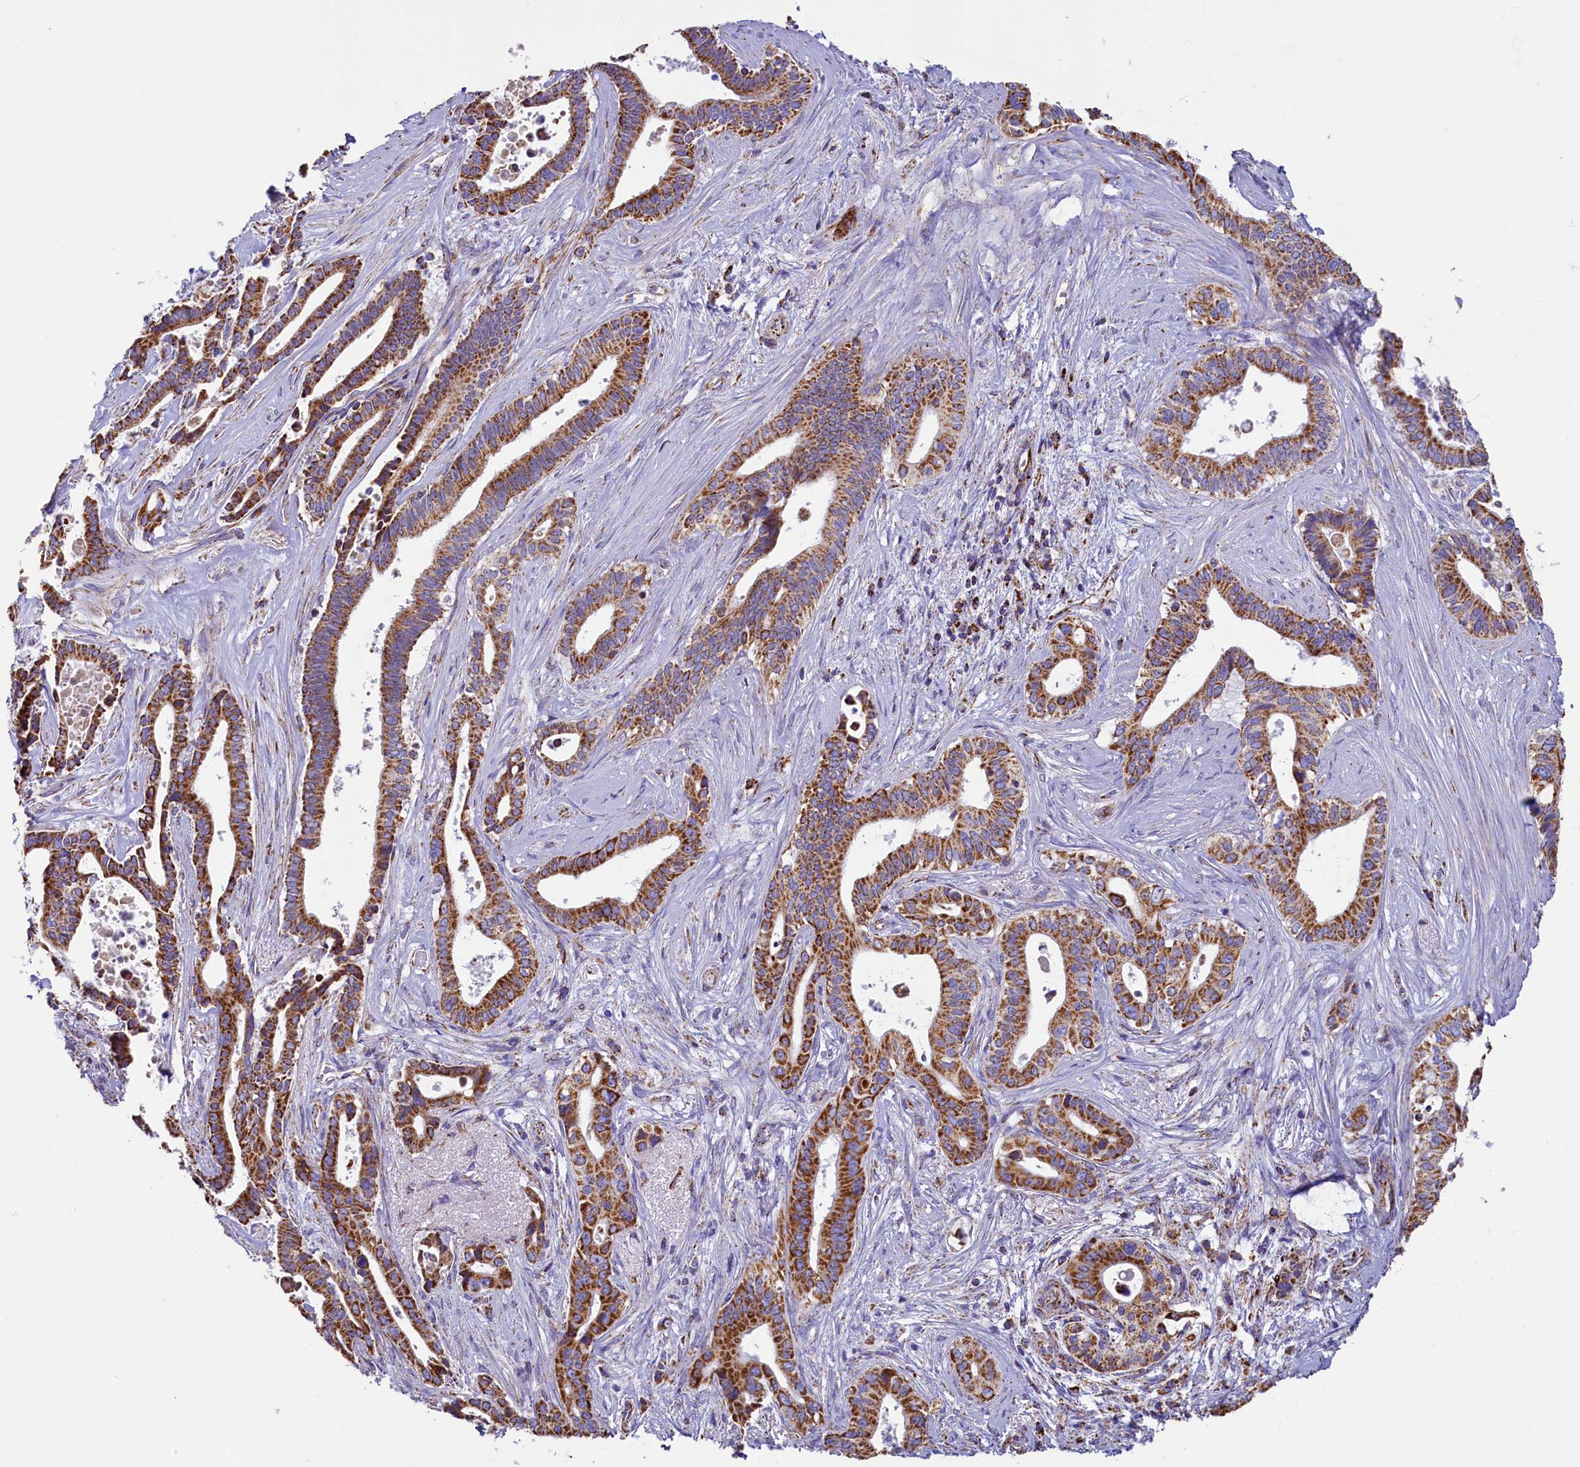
{"staining": {"intensity": "moderate", "quantity": ">75%", "location": "cytoplasmic/membranous"}, "tissue": "pancreatic cancer", "cell_type": "Tumor cells", "image_type": "cancer", "snomed": [{"axis": "morphology", "description": "Adenocarcinoma, NOS"}, {"axis": "topography", "description": "Pancreas"}], "caption": "Immunohistochemical staining of pancreatic cancer (adenocarcinoma) demonstrates medium levels of moderate cytoplasmic/membranous protein staining in approximately >75% of tumor cells.", "gene": "IDH3A", "patient": {"sex": "female", "age": 77}}